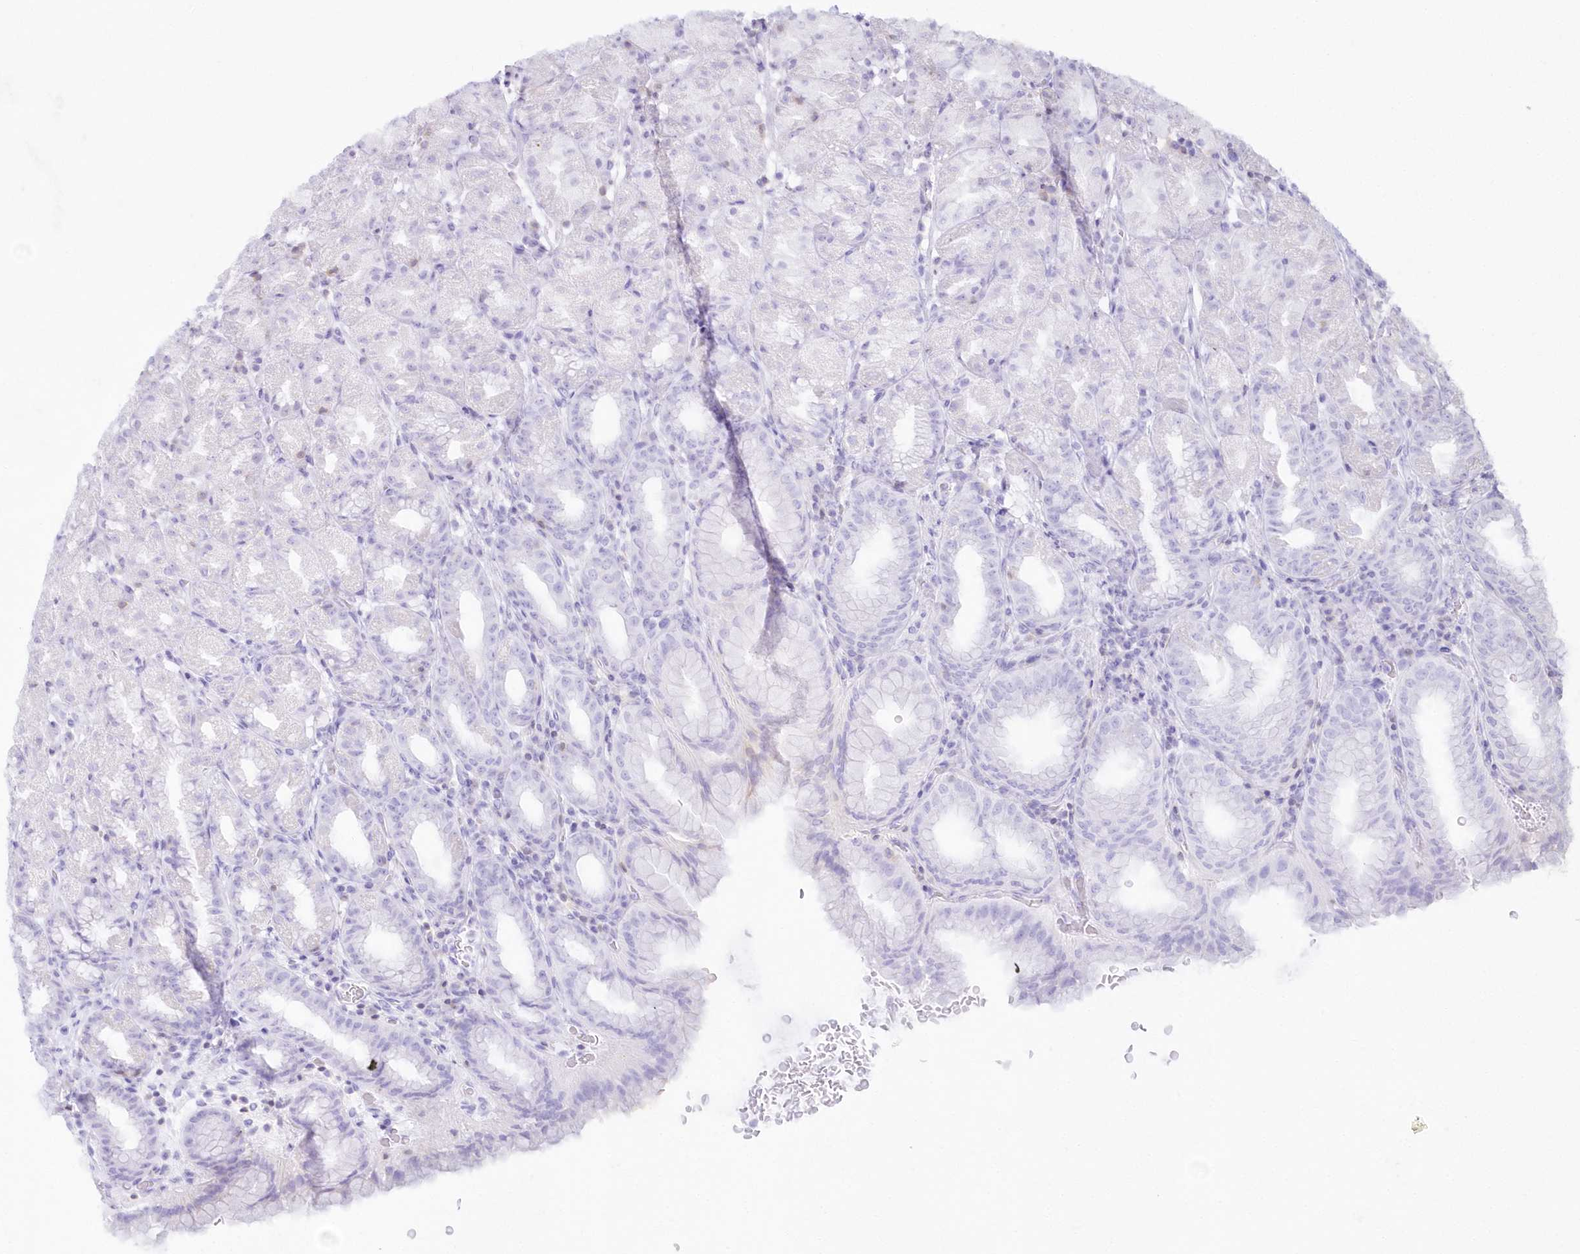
{"staining": {"intensity": "weak", "quantity": "<25%", "location": "cytoplasmic/membranous"}, "tissue": "stomach", "cell_type": "Glandular cells", "image_type": "normal", "snomed": [{"axis": "morphology", "description": "Normal tissue, NOS"}, {"axis": "topography", "description": "Stomach, upper"}], "caption": "A histopathology image of stomach stained for a protein demonstrates no brown staining in glandular cells. (DAB IHC, high magnification).", "gene": "MTMR3", "patient": {"sex": "male", "age": 68}}